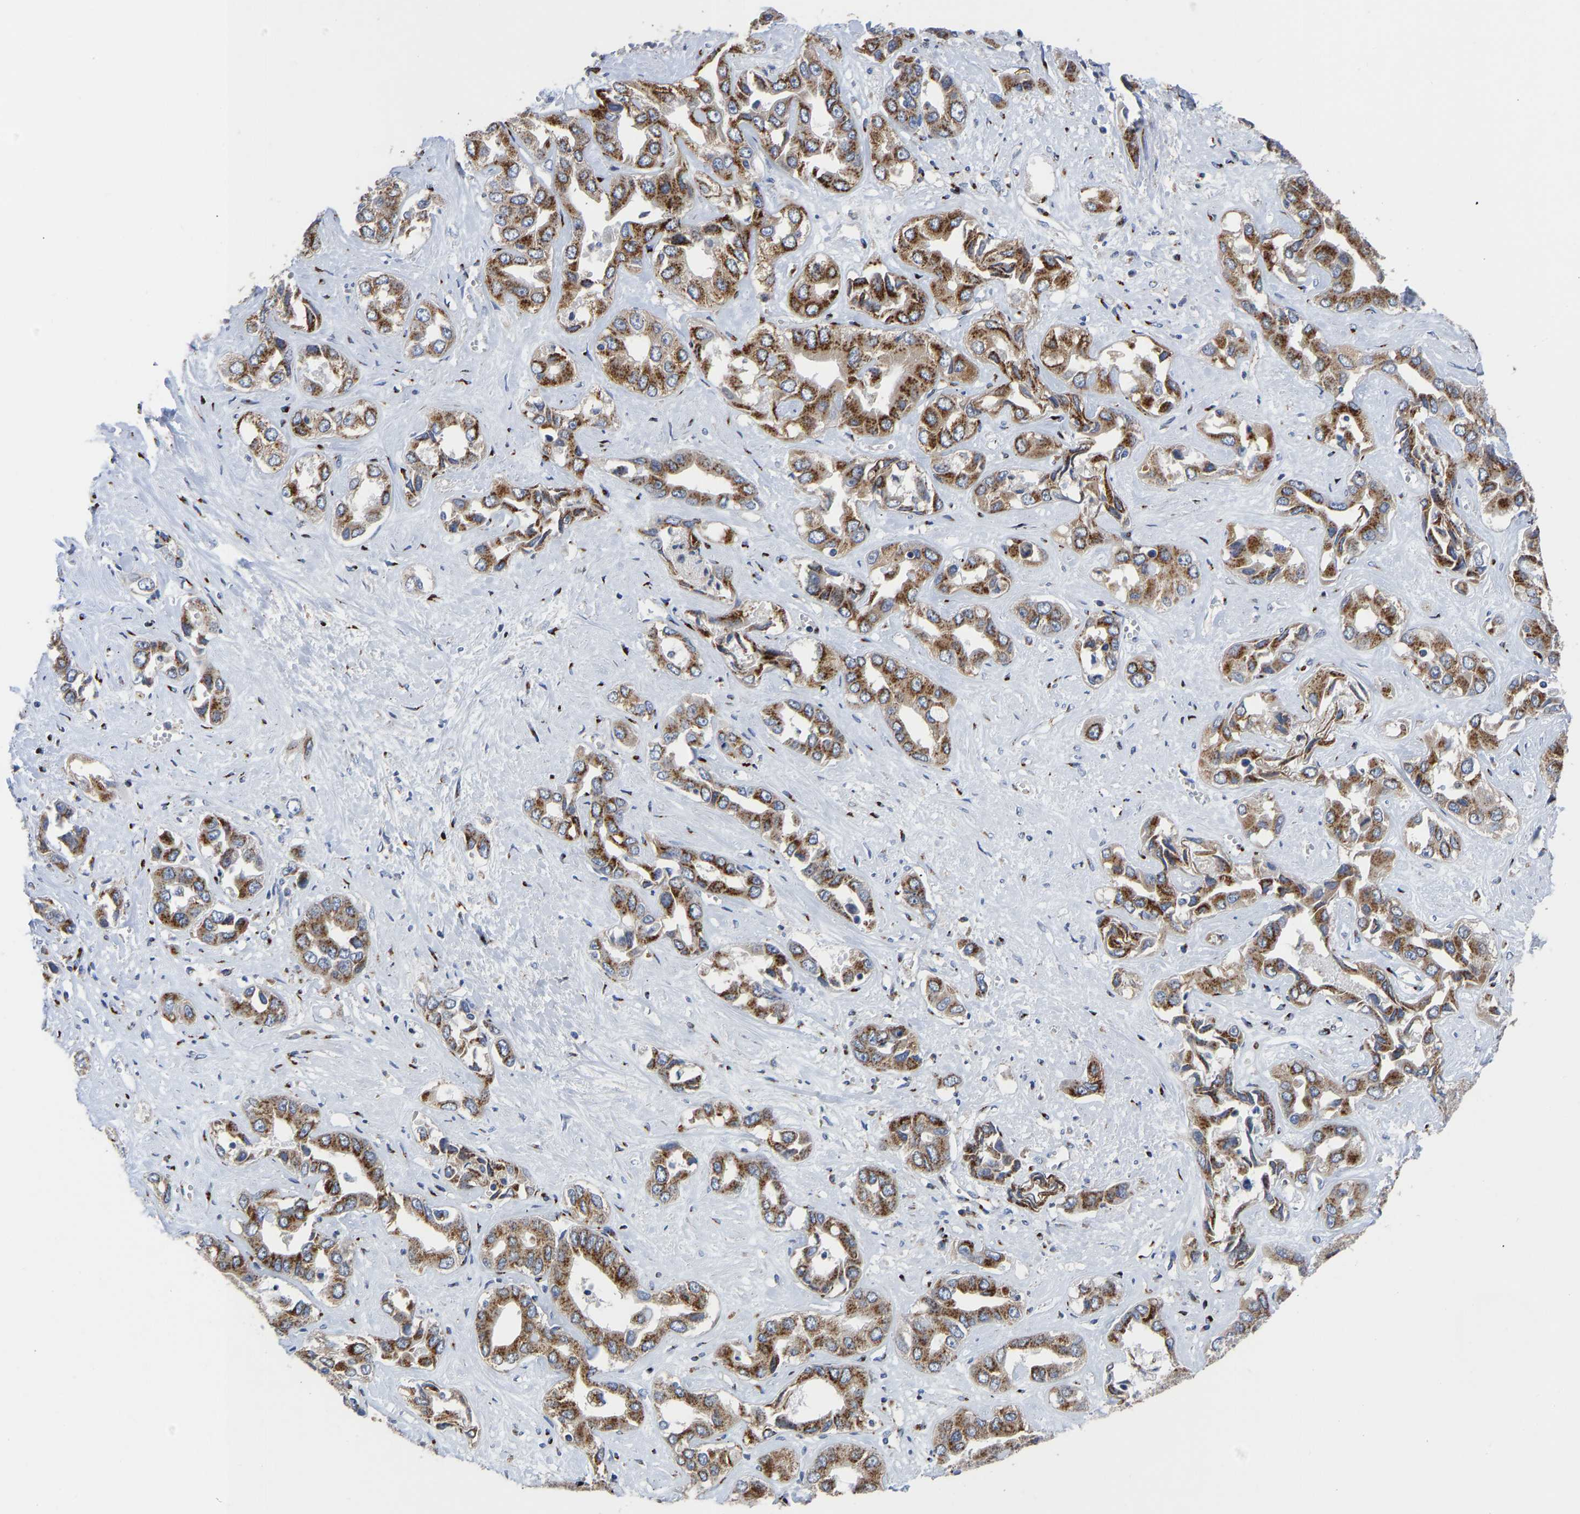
{"staining": {"intensity": "moderate", "quantity": ">75%", "location": "cytoplasmic/membranous"}, "tissue": "liver cancer", "cell_type": "Tumor cells", "image_type": "cancer", "snomed": [{"axis": "morphology", "description": "Cholangiocarcinoma"}, {"axis": "topography", "description": "Liver"}], "caption": "About >75% of tumor cells in human liver cancer demonstrate moderate cytoplasmic/membranous protein expression as visualized by brown immunohistochemical staining.", "gene": "TMEM87A", "patient": {"sex": "female", "age": 52}}